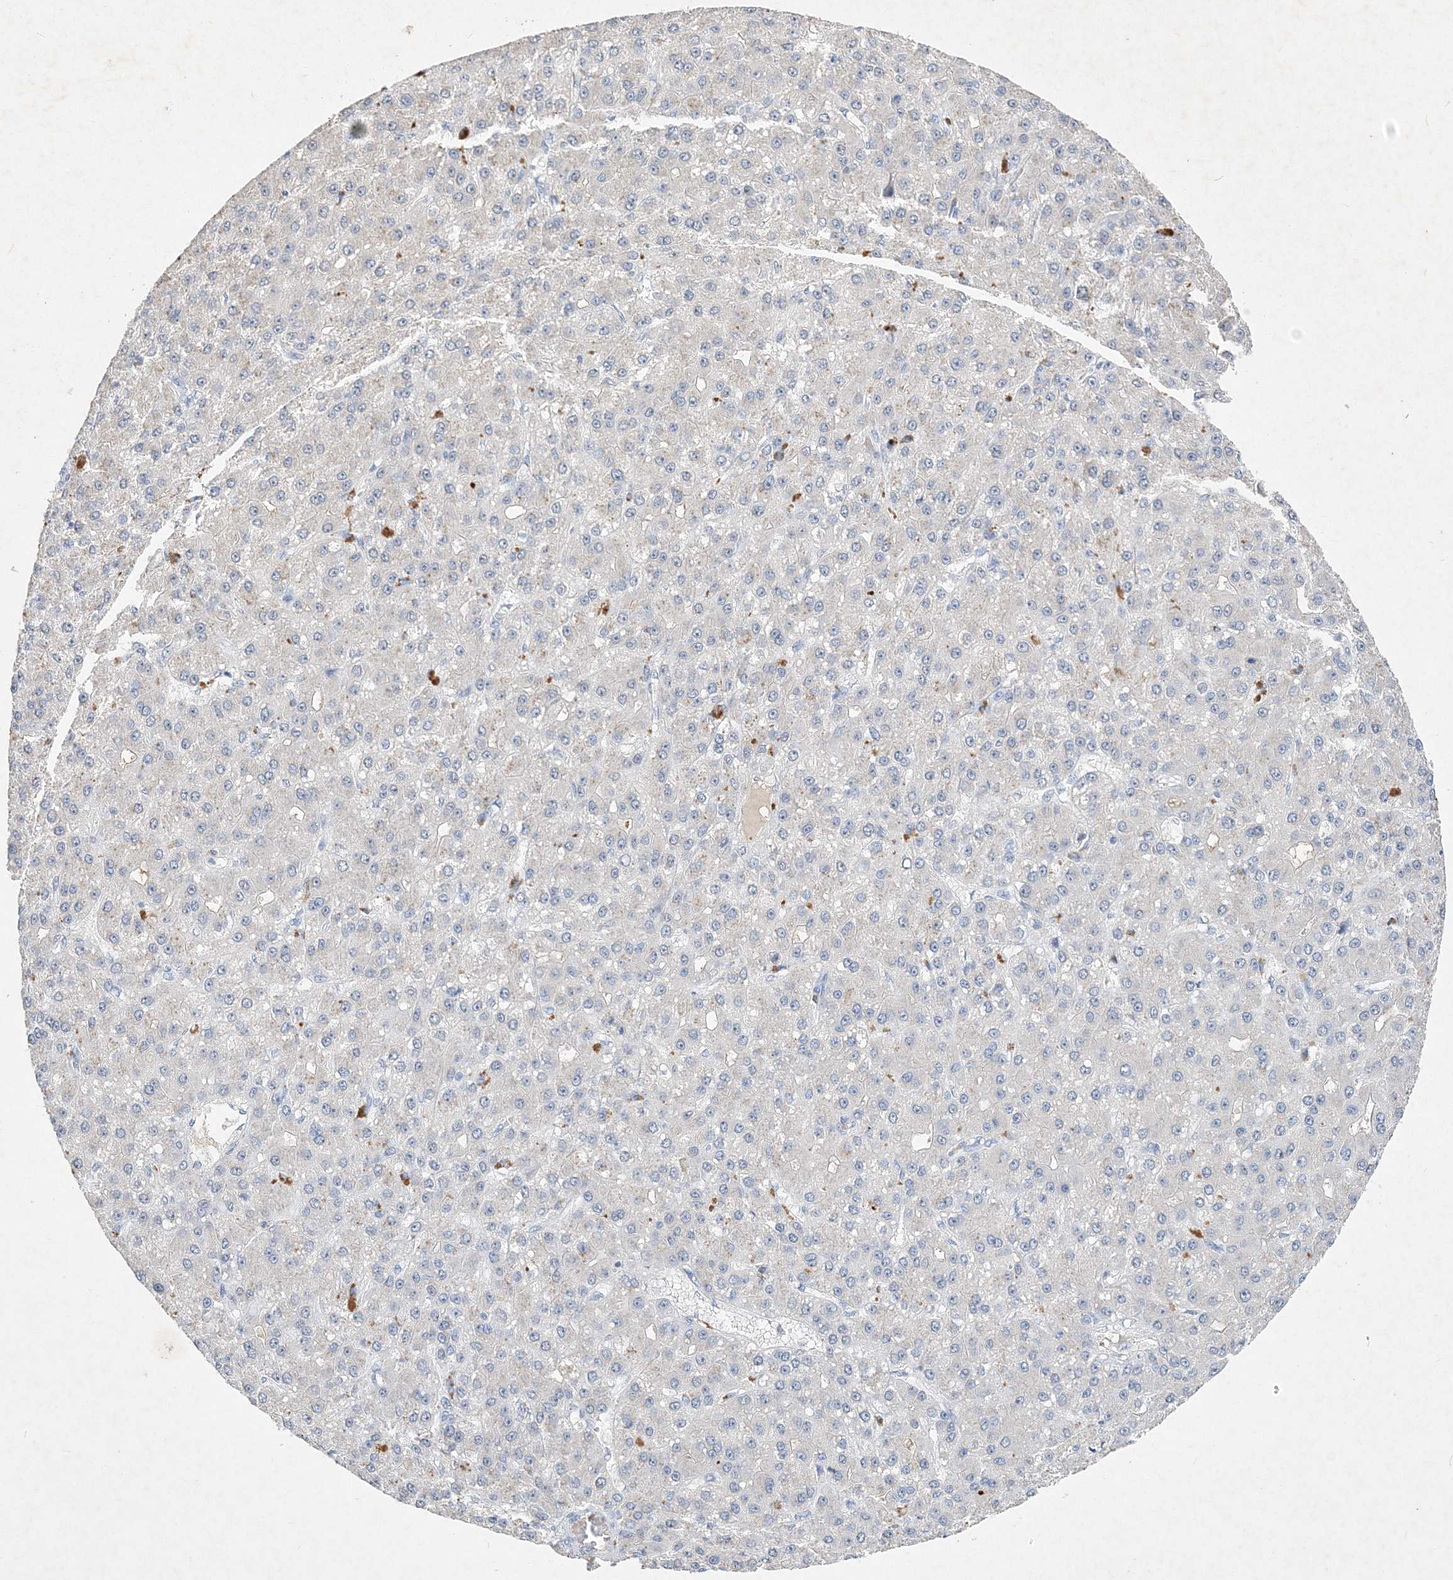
{"staining": {"intensity": "negative", "quantity": "none", "location": "none"}, "tissue": "liver cancer", "cell_type": "Tumor cells", "image_type": "cancer", "snomed": [{"axis": "morphology", "description": "Carcinoma, Hepatocellular, NOS"}, {"axis": "topography", "description": "Liver"}], "caption": "Liver cancer (hepatocellular carcinoma) was stained to show a protein in brown. There is no significant positivity in tumor cells. Brightfield microscopy of immunohistochemistry (IHC) stained with DAB (brown) and hematoxylin (blue), captured at high magnification.", "gene": "C11orf58", "patient": {"sex": "male", "age": 67}}